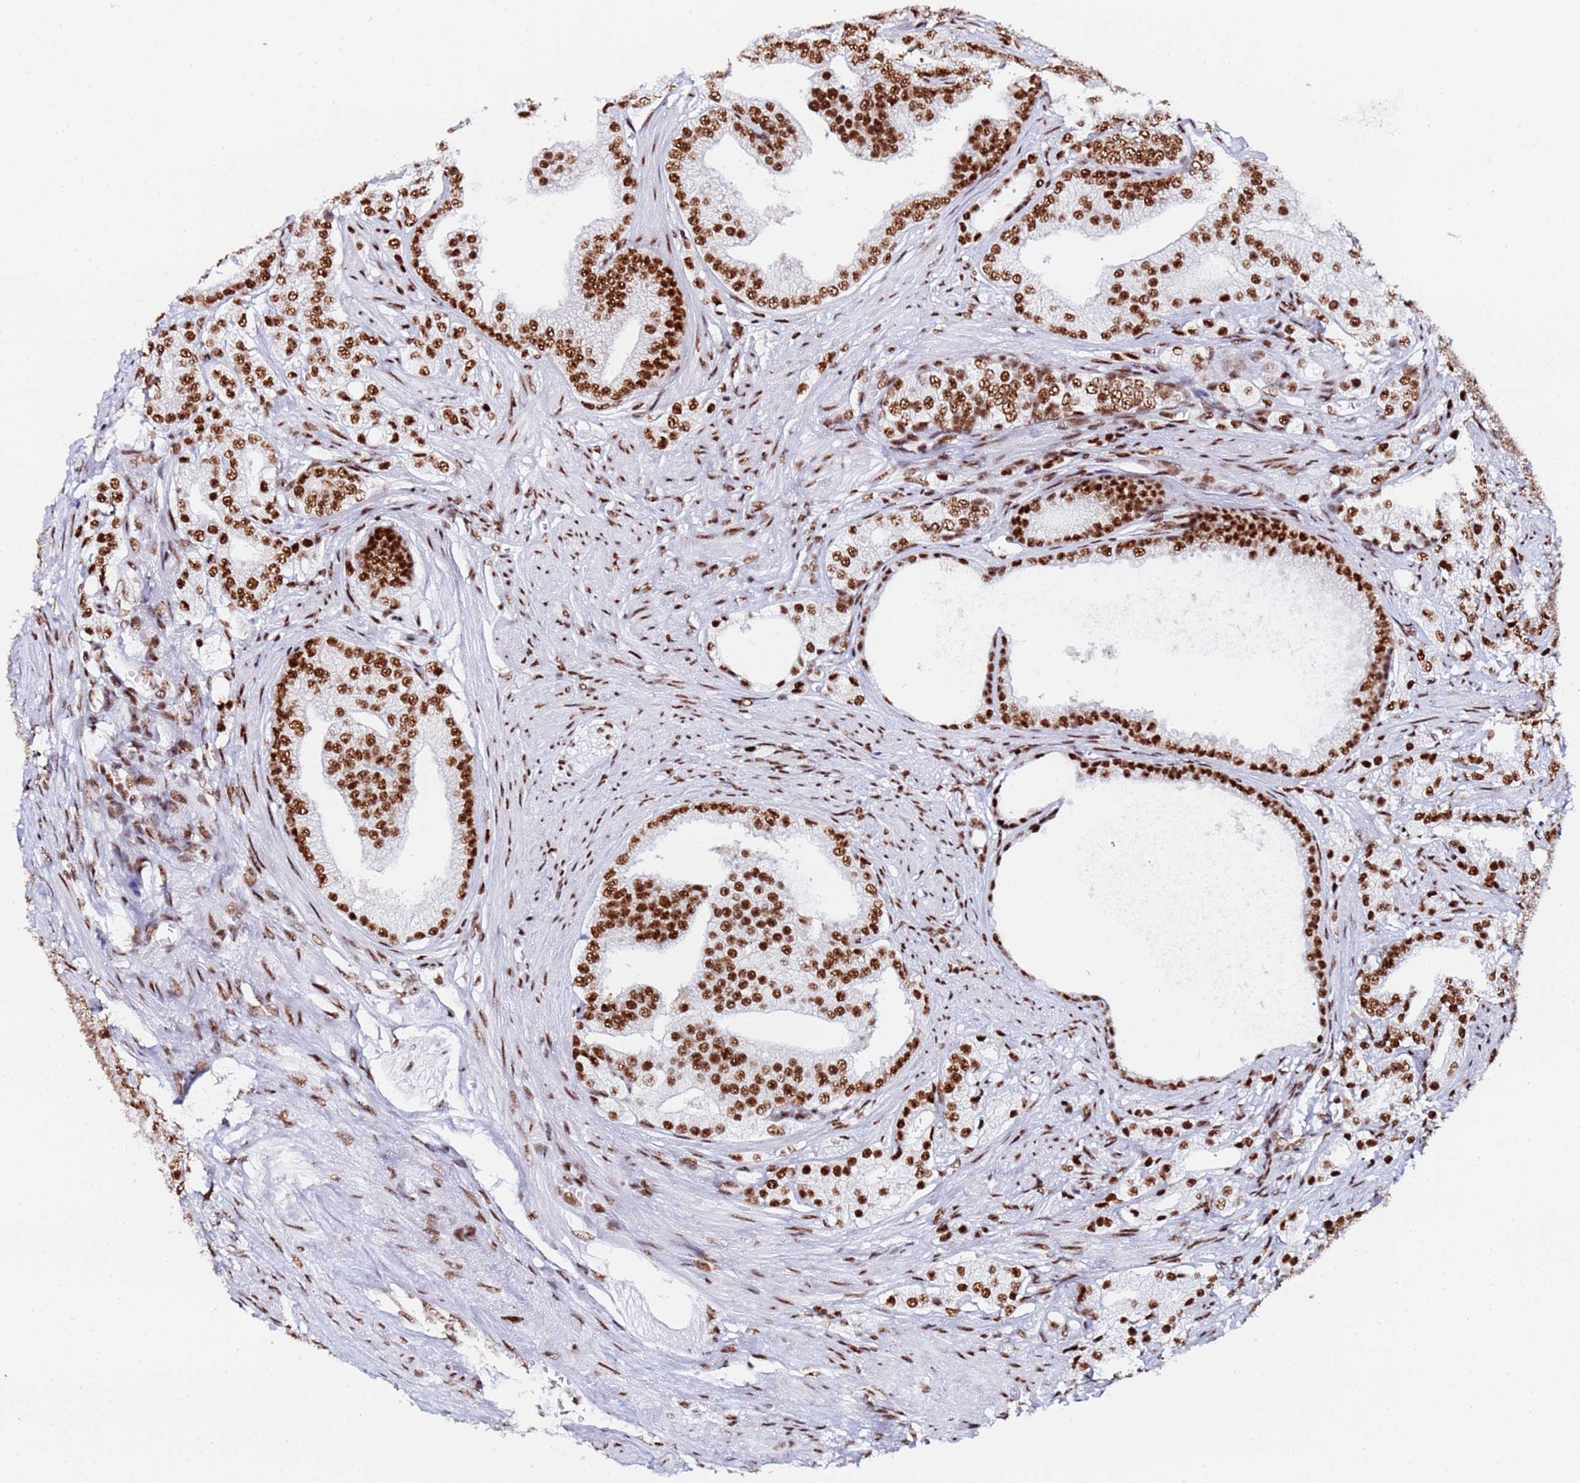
{"staining": {"intensity": "strong", "quantity": ">75%", "location": "nuclear"}, "tissue": "prostate cancer", "cell_type": "Tumor cells", "image_type": "cancer", "snomed": [{"axis": "morphology", "description": "Adenocarcinoma, High grade"}, {"axis": "topography", "description": "Prostate"}], "caption": "Human prostate cancer (adenocarcinoma (high-grade)) stained with a brown dye exhibits strong nuclear positive staining in about >75% of tumor cells.", "gene": "SNRPA1", "patient": {"sex": "male", "age": 50}}